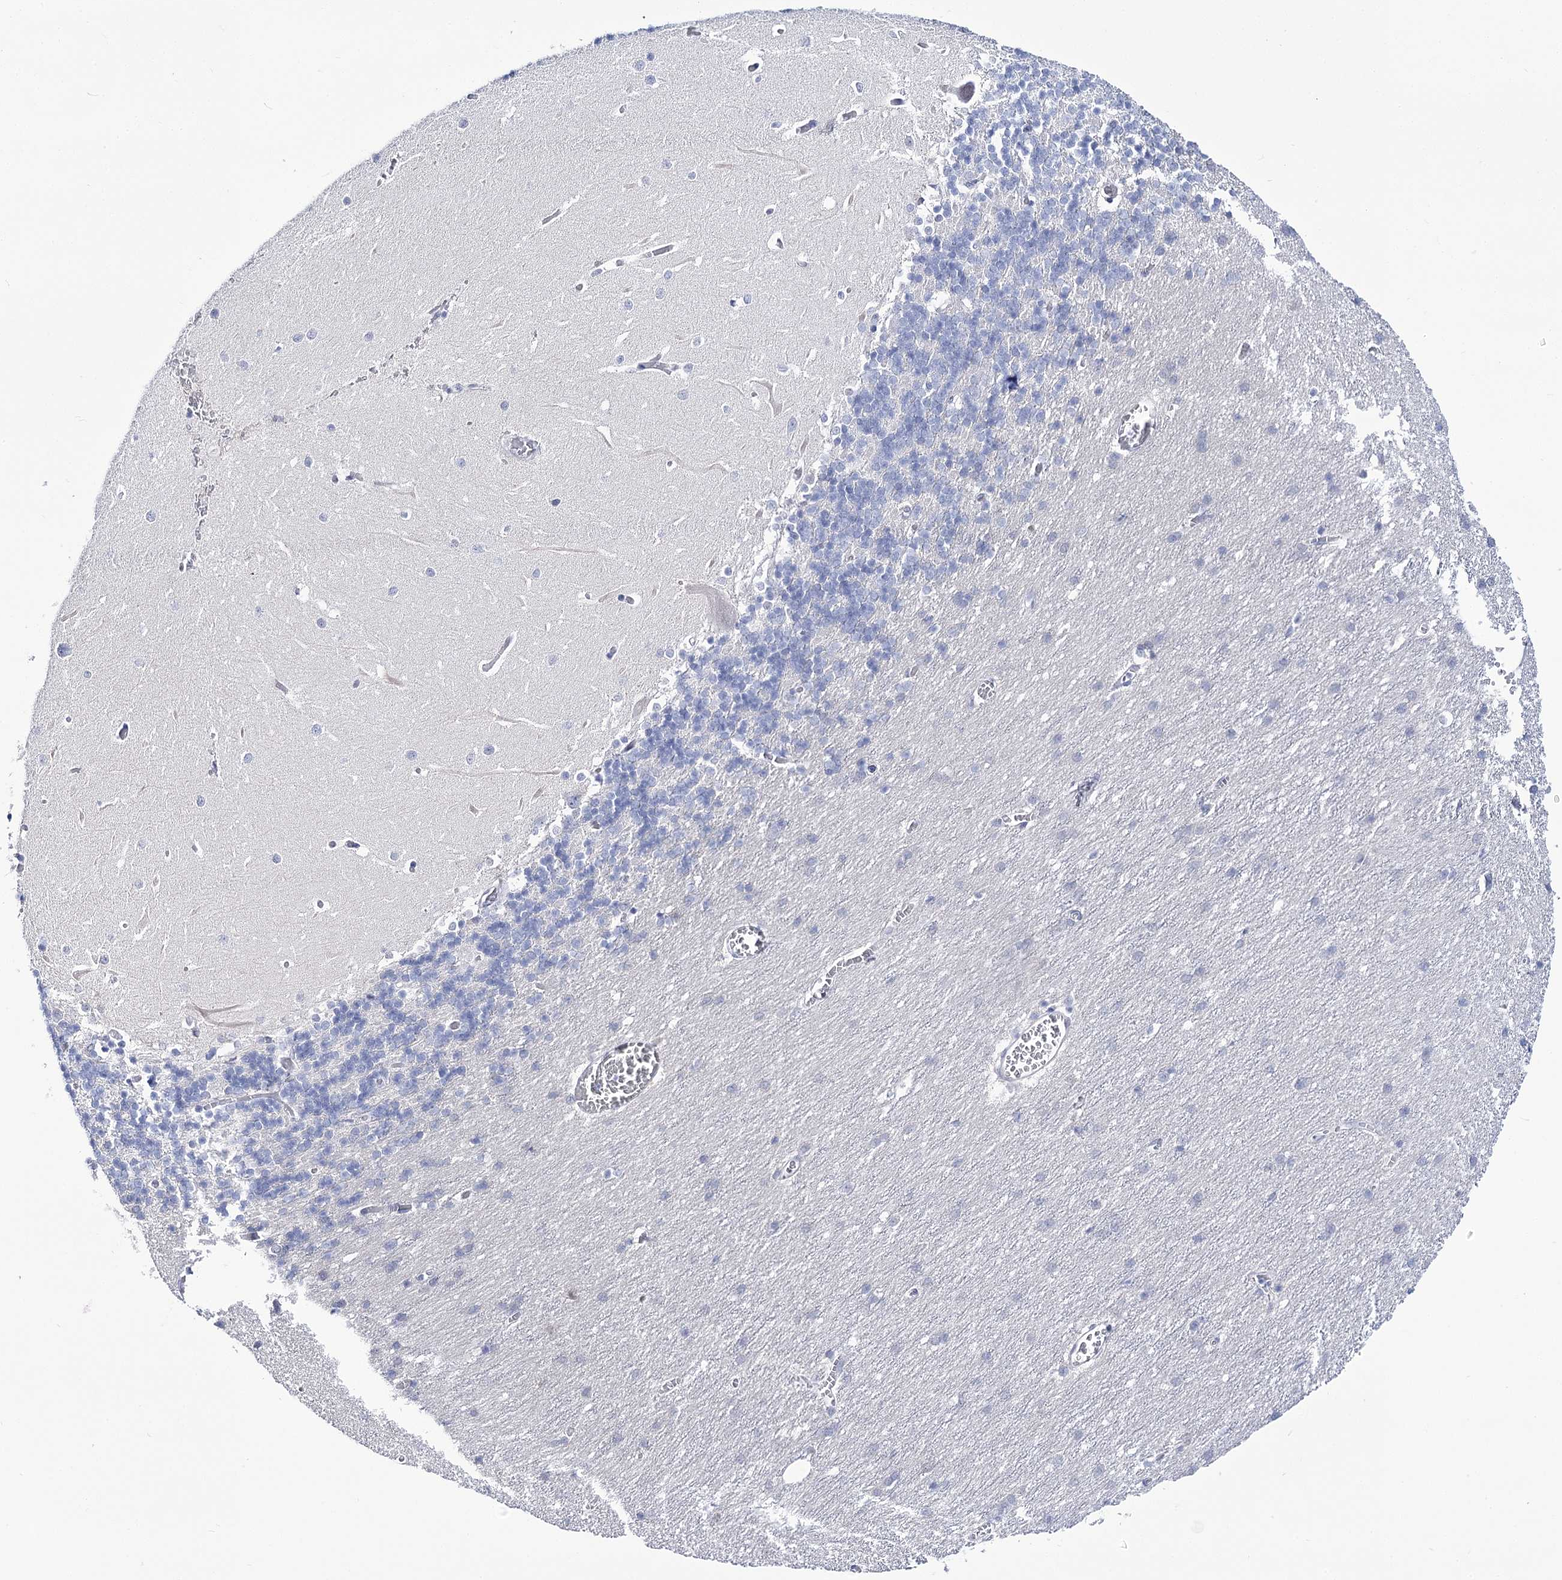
{"staining": {"intensity": "negative", "quantity": "none", "location": "none"}, "tissue": "cerebellum", "cell_type": "Cells in granular layer", "image_type": "normal", "snomed": [{"axis": "morphology", "description": "Normal tissue, NOS"}, {"axis": "topography", "description": "Cerebellum"}], "caption": "DAB immunohistochemical staining of unremarkable human cerebellum exhibits no significant expression in cells in granular layer.", "gene": "UBA6", "patient": {"sex": "male", "age": 37}}